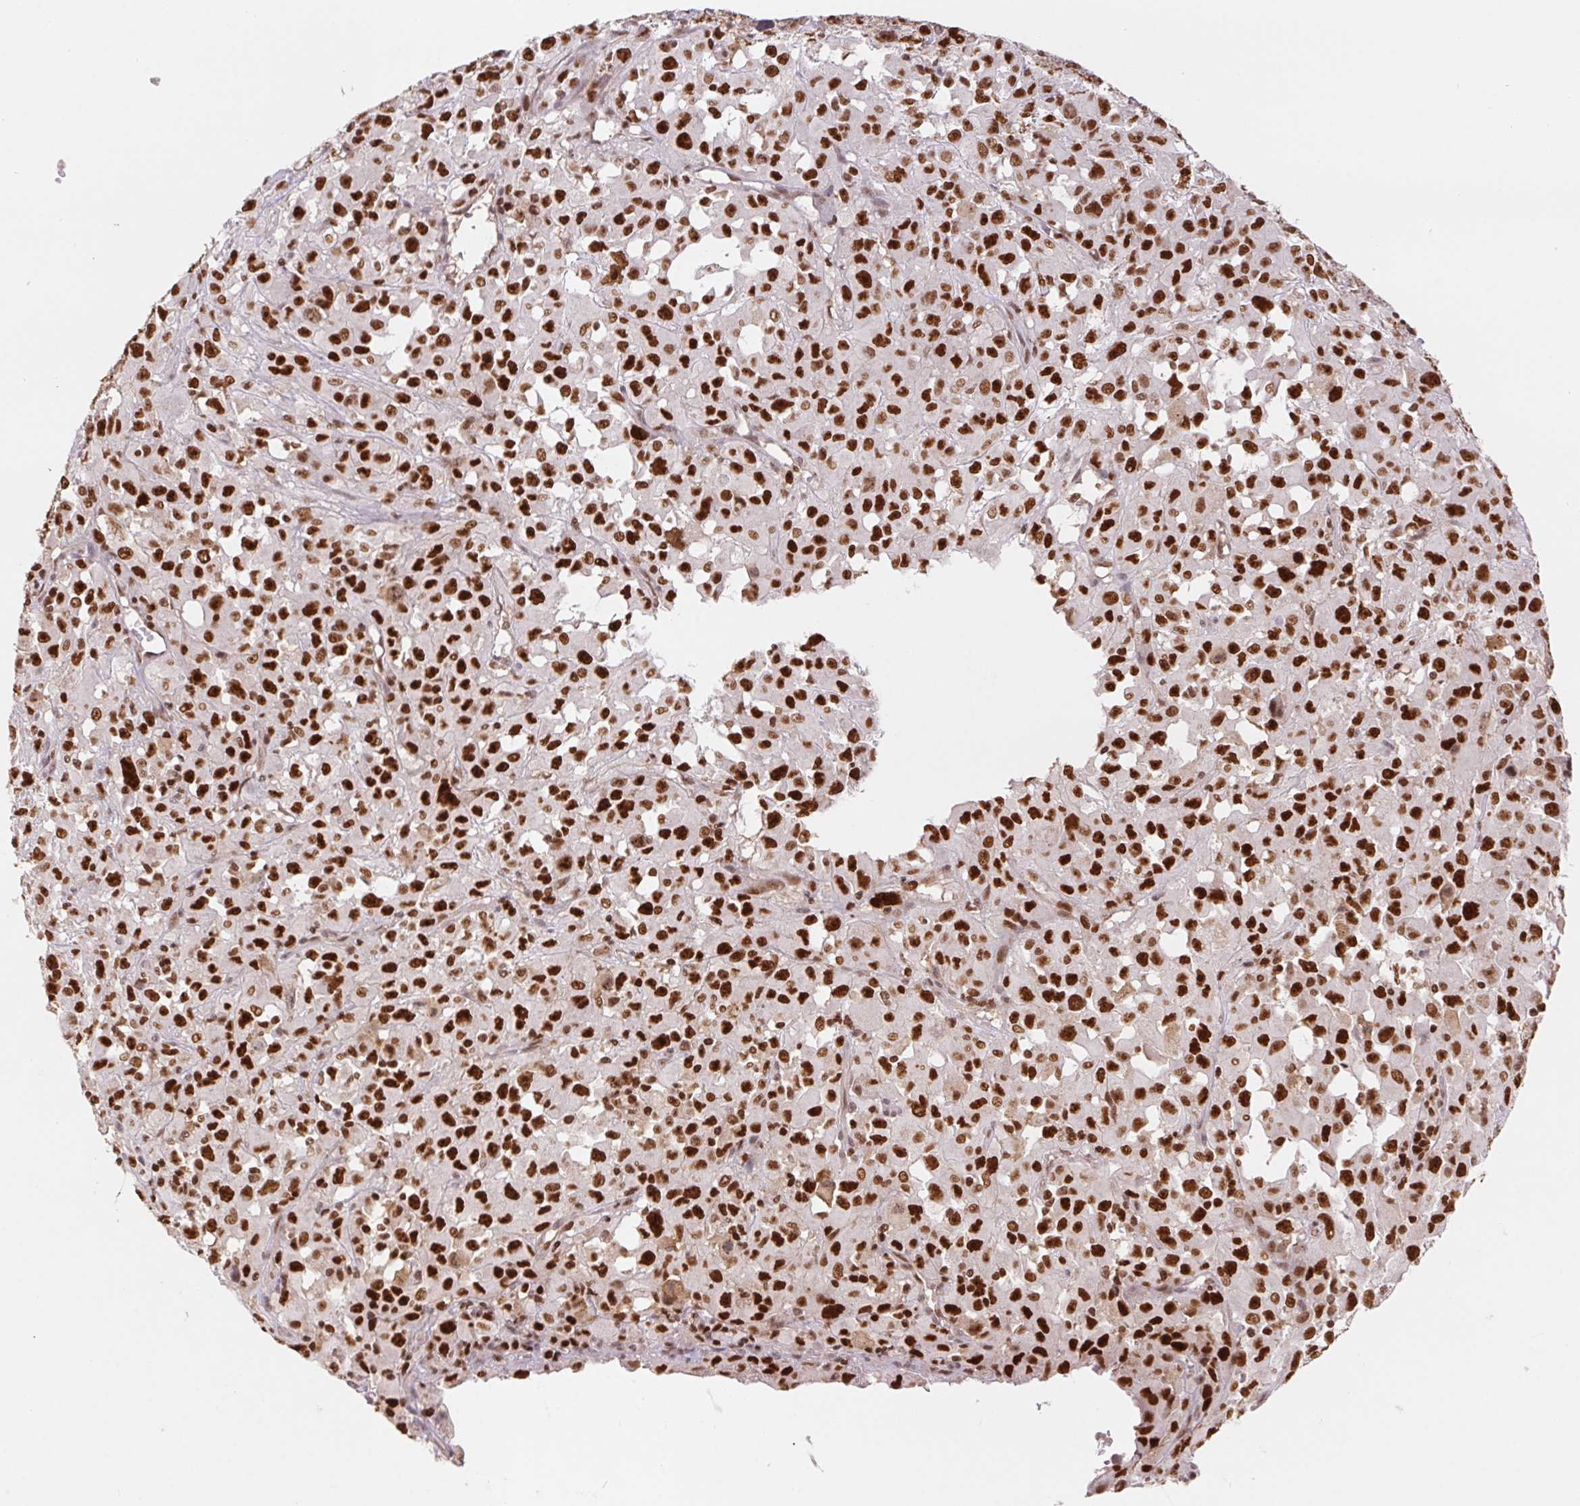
{"staining": {"intensity": "strong", "quantity": ">75%", "location": "nuclear"}, "tissue": "melanoma", "cell_type": "Tumor cells", "image_type": "cancer", "snomed": [{"axis": "morphology", "description": "Malignant melanoma, Metastatic site"}, {"axis": "topography", "description": "Soft tissue"}], "caption": "Protein expression analysis of human melanoma reveals strong nuclear staining in approximately >75% of tumor cells.", "gene": "POLD3", "patient": {"sex": "male", "age": 50}}